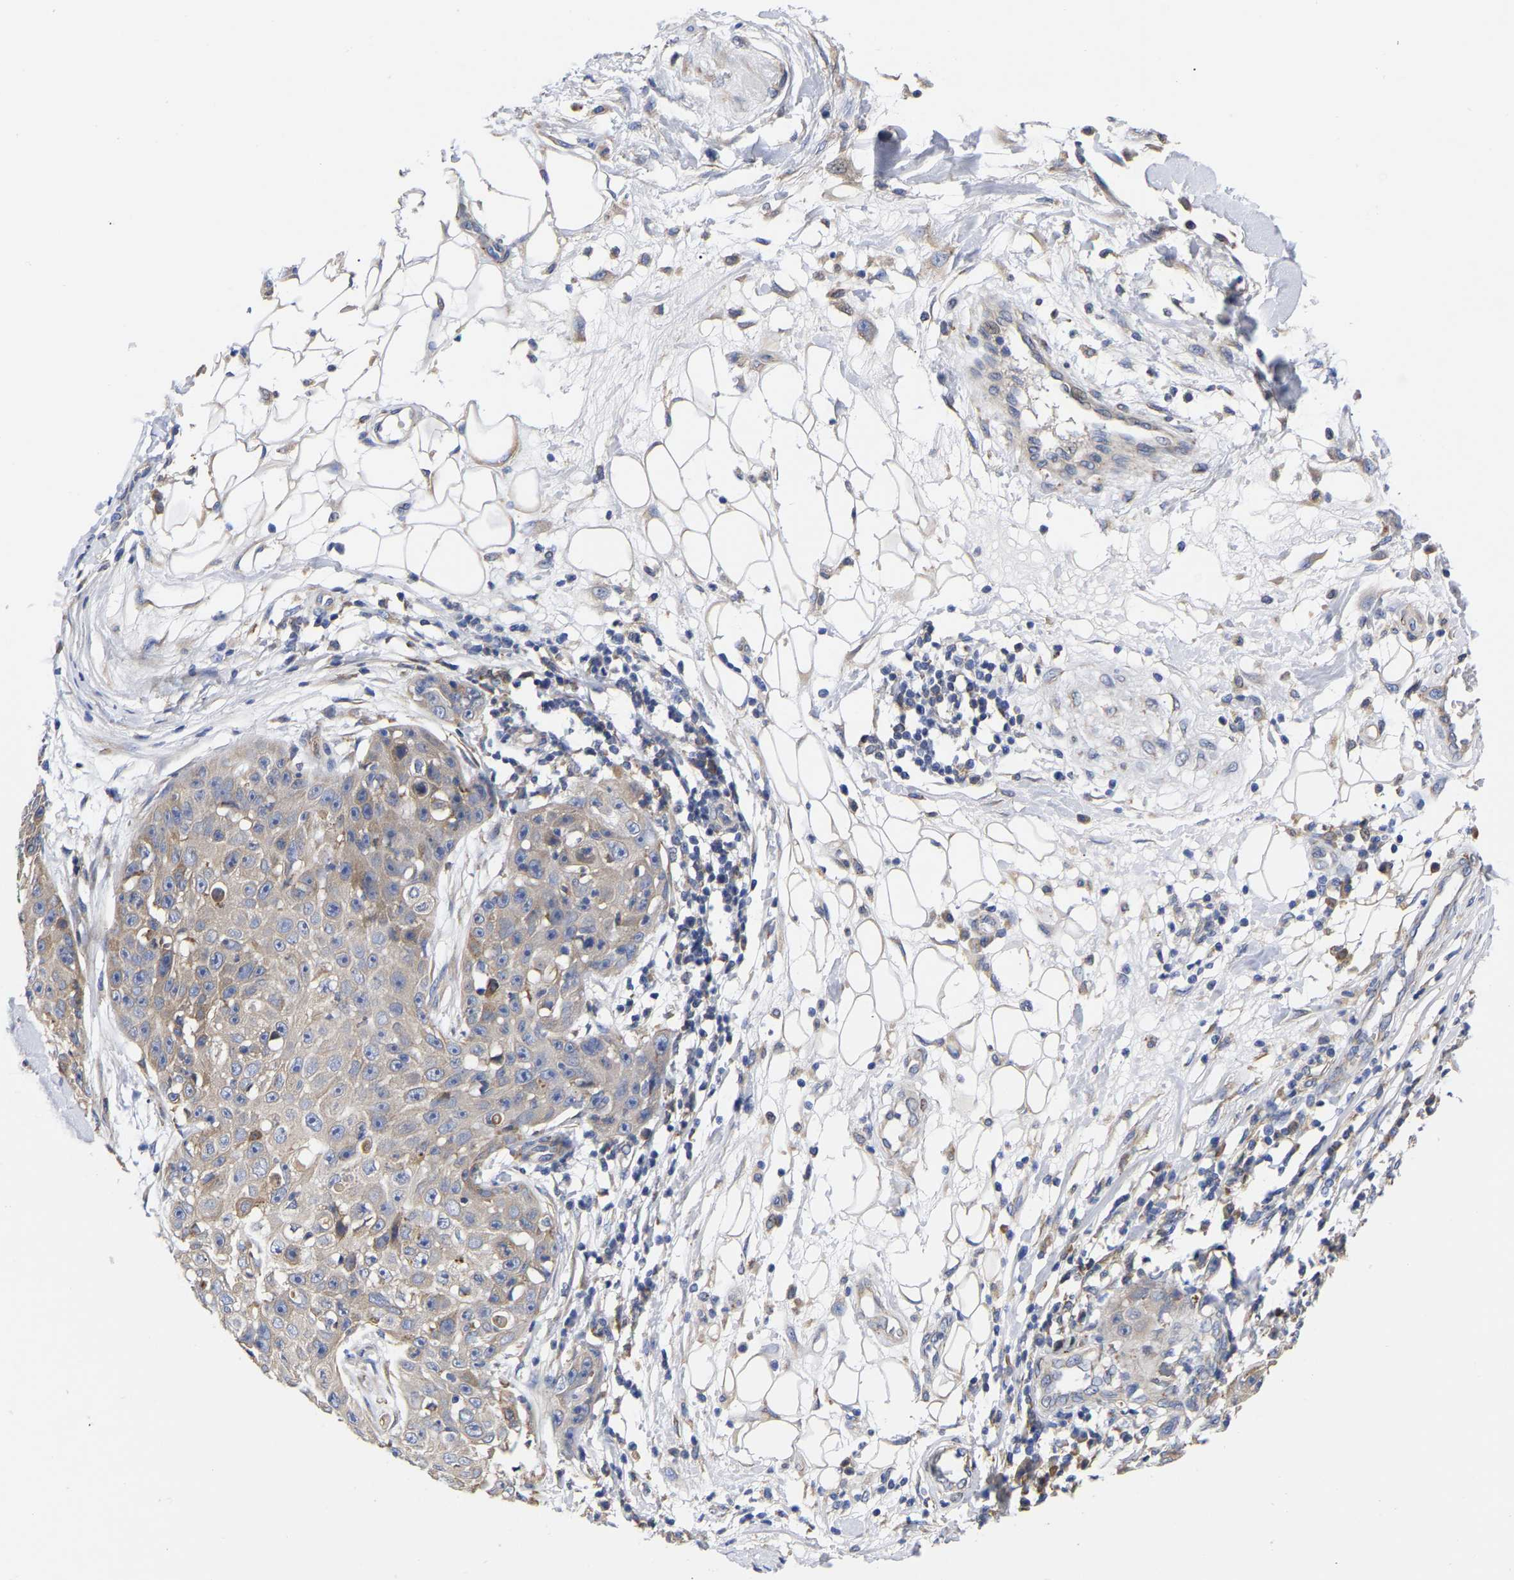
{"staining": {"intensity": "weak", "quantity": "<25%", "location": "cytoplasmic/membranous"}, "tissue": "skin cancer", "cell_type": "Tumor cells", "image_type": "cancer", "snomed": [{"axis": "morphology", "description": "Squamous cell carcinoma, NOS"}, {"axis": "topography", "description": "Skin"}], "caption": "This histopathology image is of skin cancer (squamous cell carcinoma) stained with immunohistochemistry to label a protein in brown with the nuclei are counter-stained blue. There is no positivity in tumor cells. (Stains: DAB immunohistochemistry (IHC) with hematoxylin counter stain, Microscopy: brightfield microscopy at high magnification).", "gene": "CFAP298", "patient": {"sex": "male", "age": 86}}